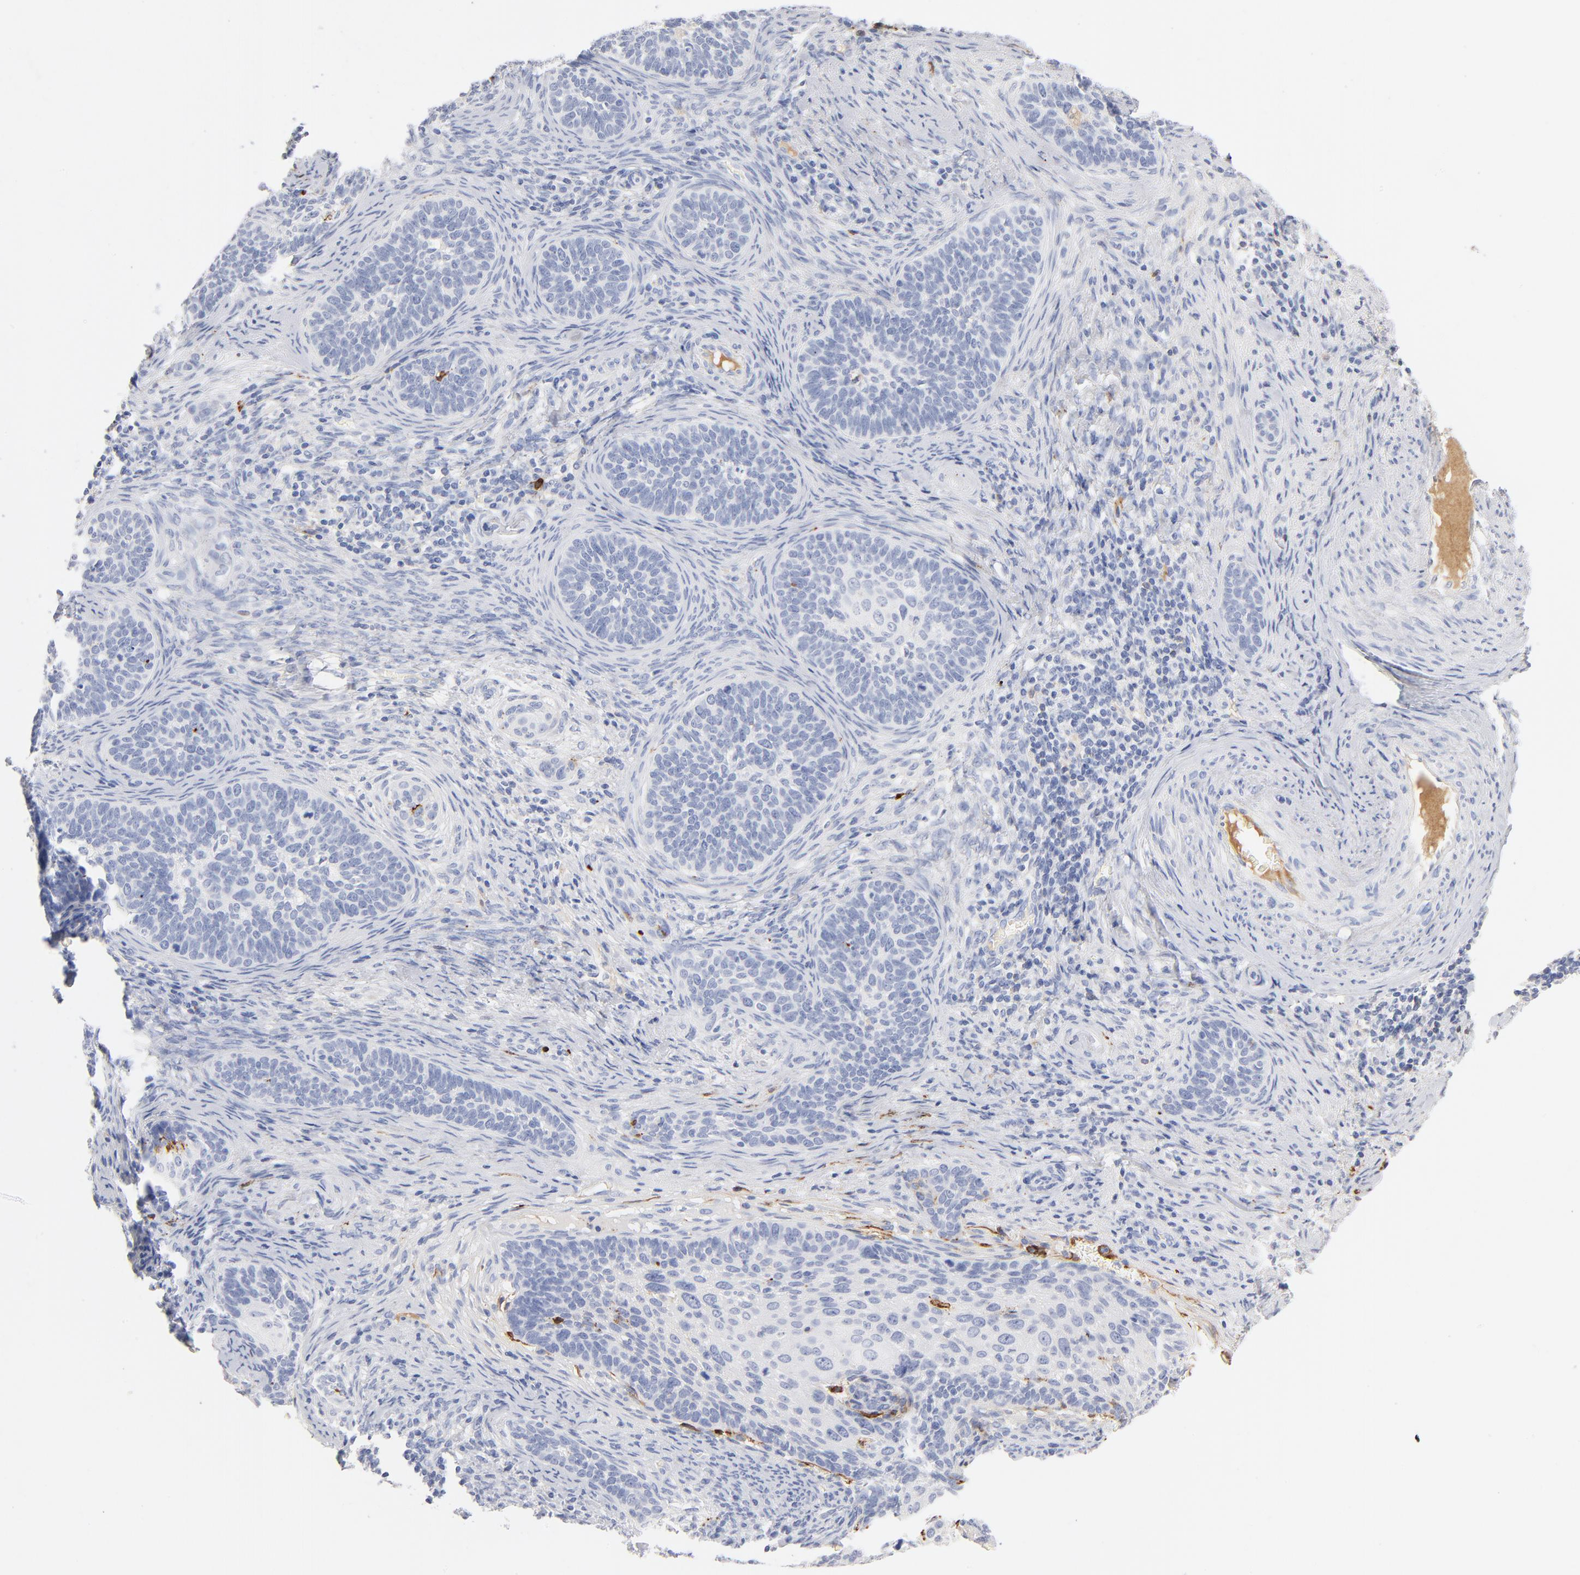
{"staining": {"intensity": "negative", "quantity": "none", "location": "none"}, "tissue": "cervical cancer", "cell_type": "Tumor cells", "image_type": "cancer", "snomed": [{"axis": "morphology", "description": "Squamous cell carcinoma, NOS"}, {"axis": "topography", "description": "Cervix"}], "caption": "DAB (3,3'-diaminobenzidine) immunohistochemical staining of human cervical cancer demonstrates no significant expression in tumor cells.", "gene": "APOH", "patient": {"sex": "female", "age": 33}}